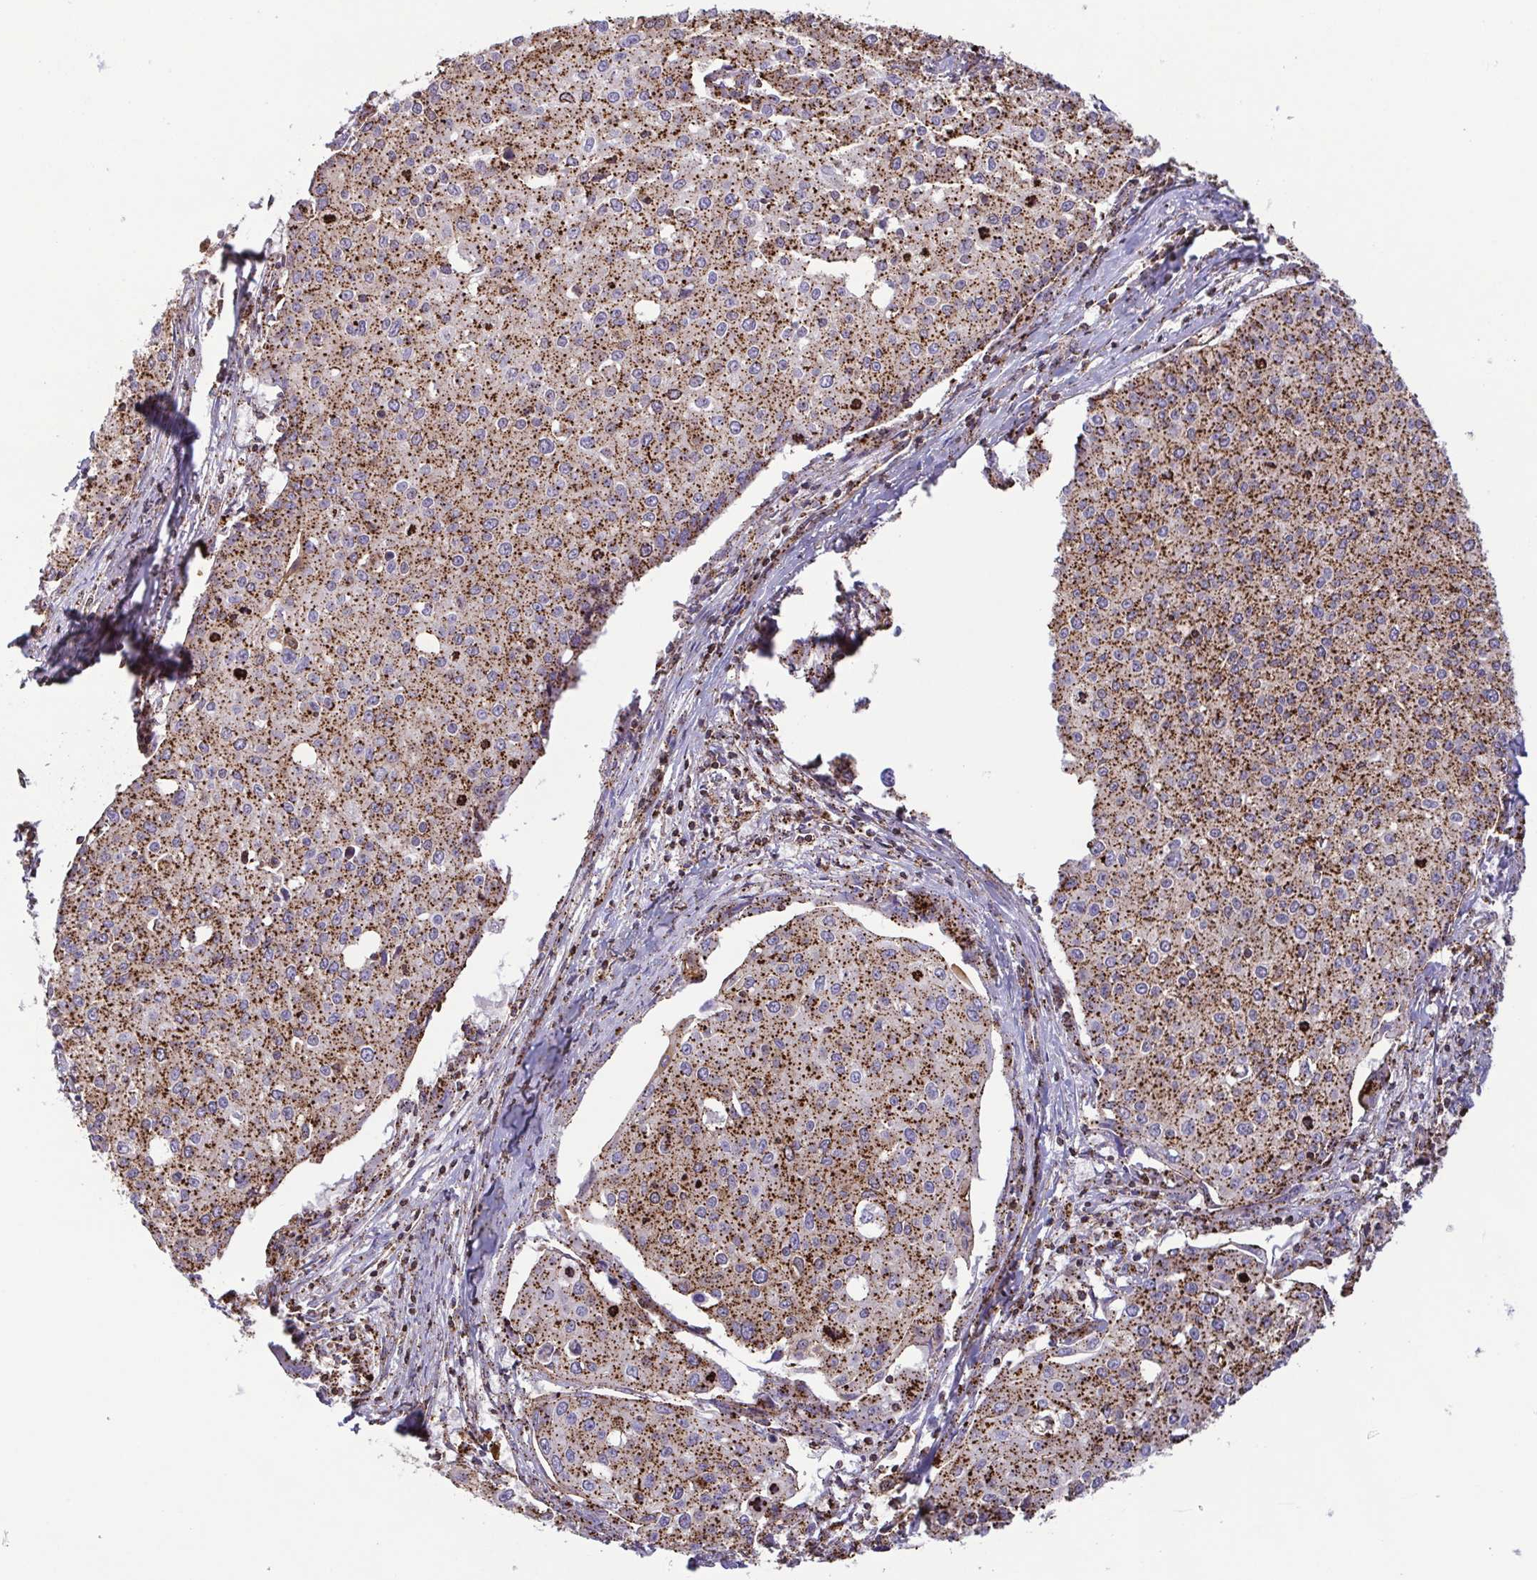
{"staining": {"intensity": "moderate", "quantity": ">75%", "location": "cytoplasmic/membranous"}, "tissue": "cervical cancer", "cell_type": "Tumor cells", "image_type": "cancer", "snomed": [{"axis": "morphology", "description": "Squamous cell carcinoma, NOS"}, {"axis": "topography", "description": "Cervix"}], "caption": "DAB immunohistochemical staining of cervical cancer demonstrates moderate cytoplasmic/membranous protein staining in about >75% of tumor cells.", "gene": "CHMP1B", "patient": {"sex": "female", "age": 38}}